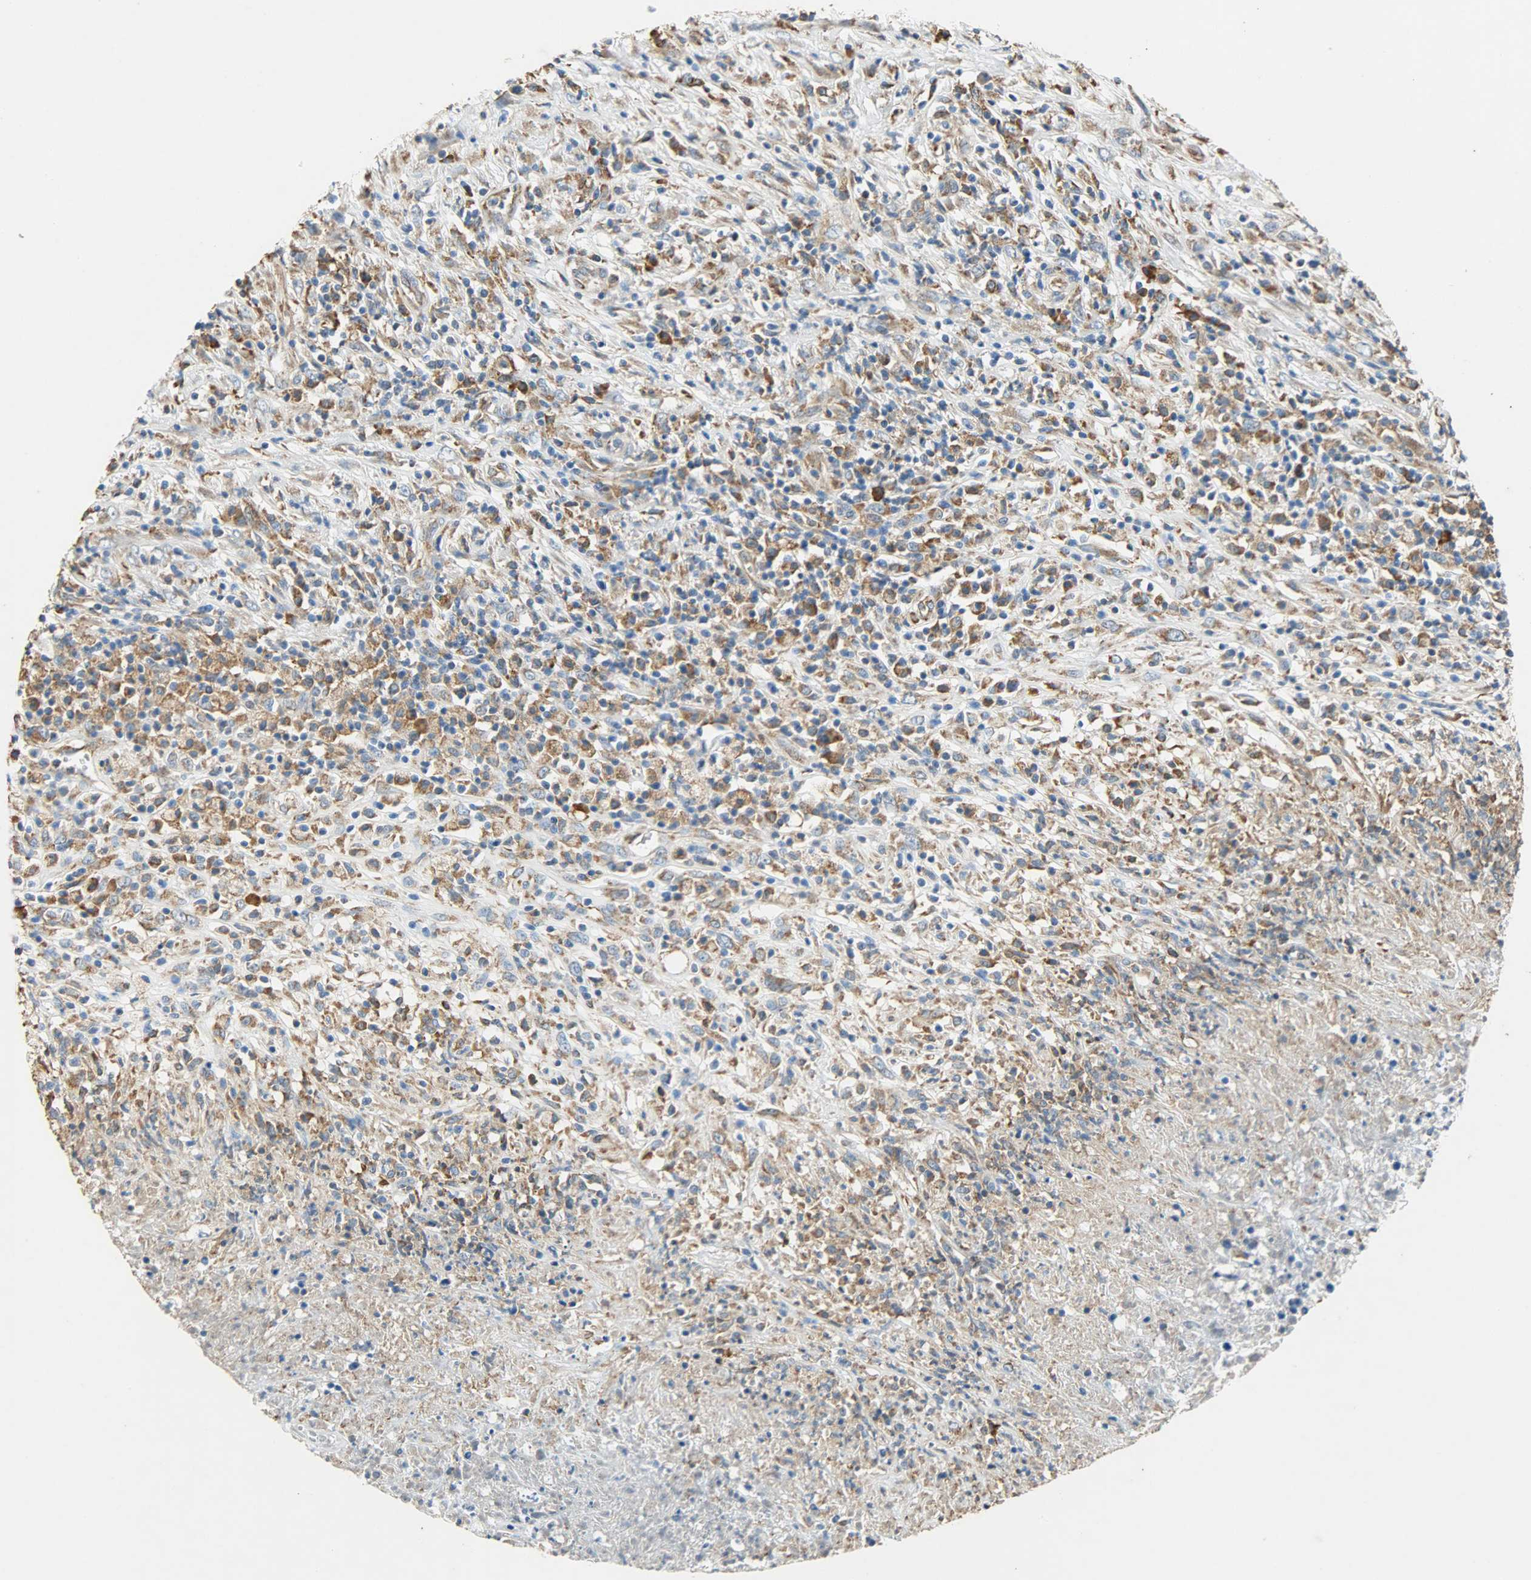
{"staining": {"intensity": "moderate", "quantity": ">75%", "location": "cytoplasmic/membranous"}, "tissue": "lymphoma", "cell_type": "Tumor cells", "image_type": "cancer", "snomed": [{"axis": "morphology", "description": "Malignant lymphoma, non-Hodgkin's type, High grade"}, {"axis": "topography", "description": "Lymph node"}], "caption": "Brown immunohistochemical staining in human lymphoma demonstrates moderate cytoplasmic/membranous staining in about >75% of tumor cells.", "gene": "HSPA5", "patient": {"sex": "female", "age": 84}}